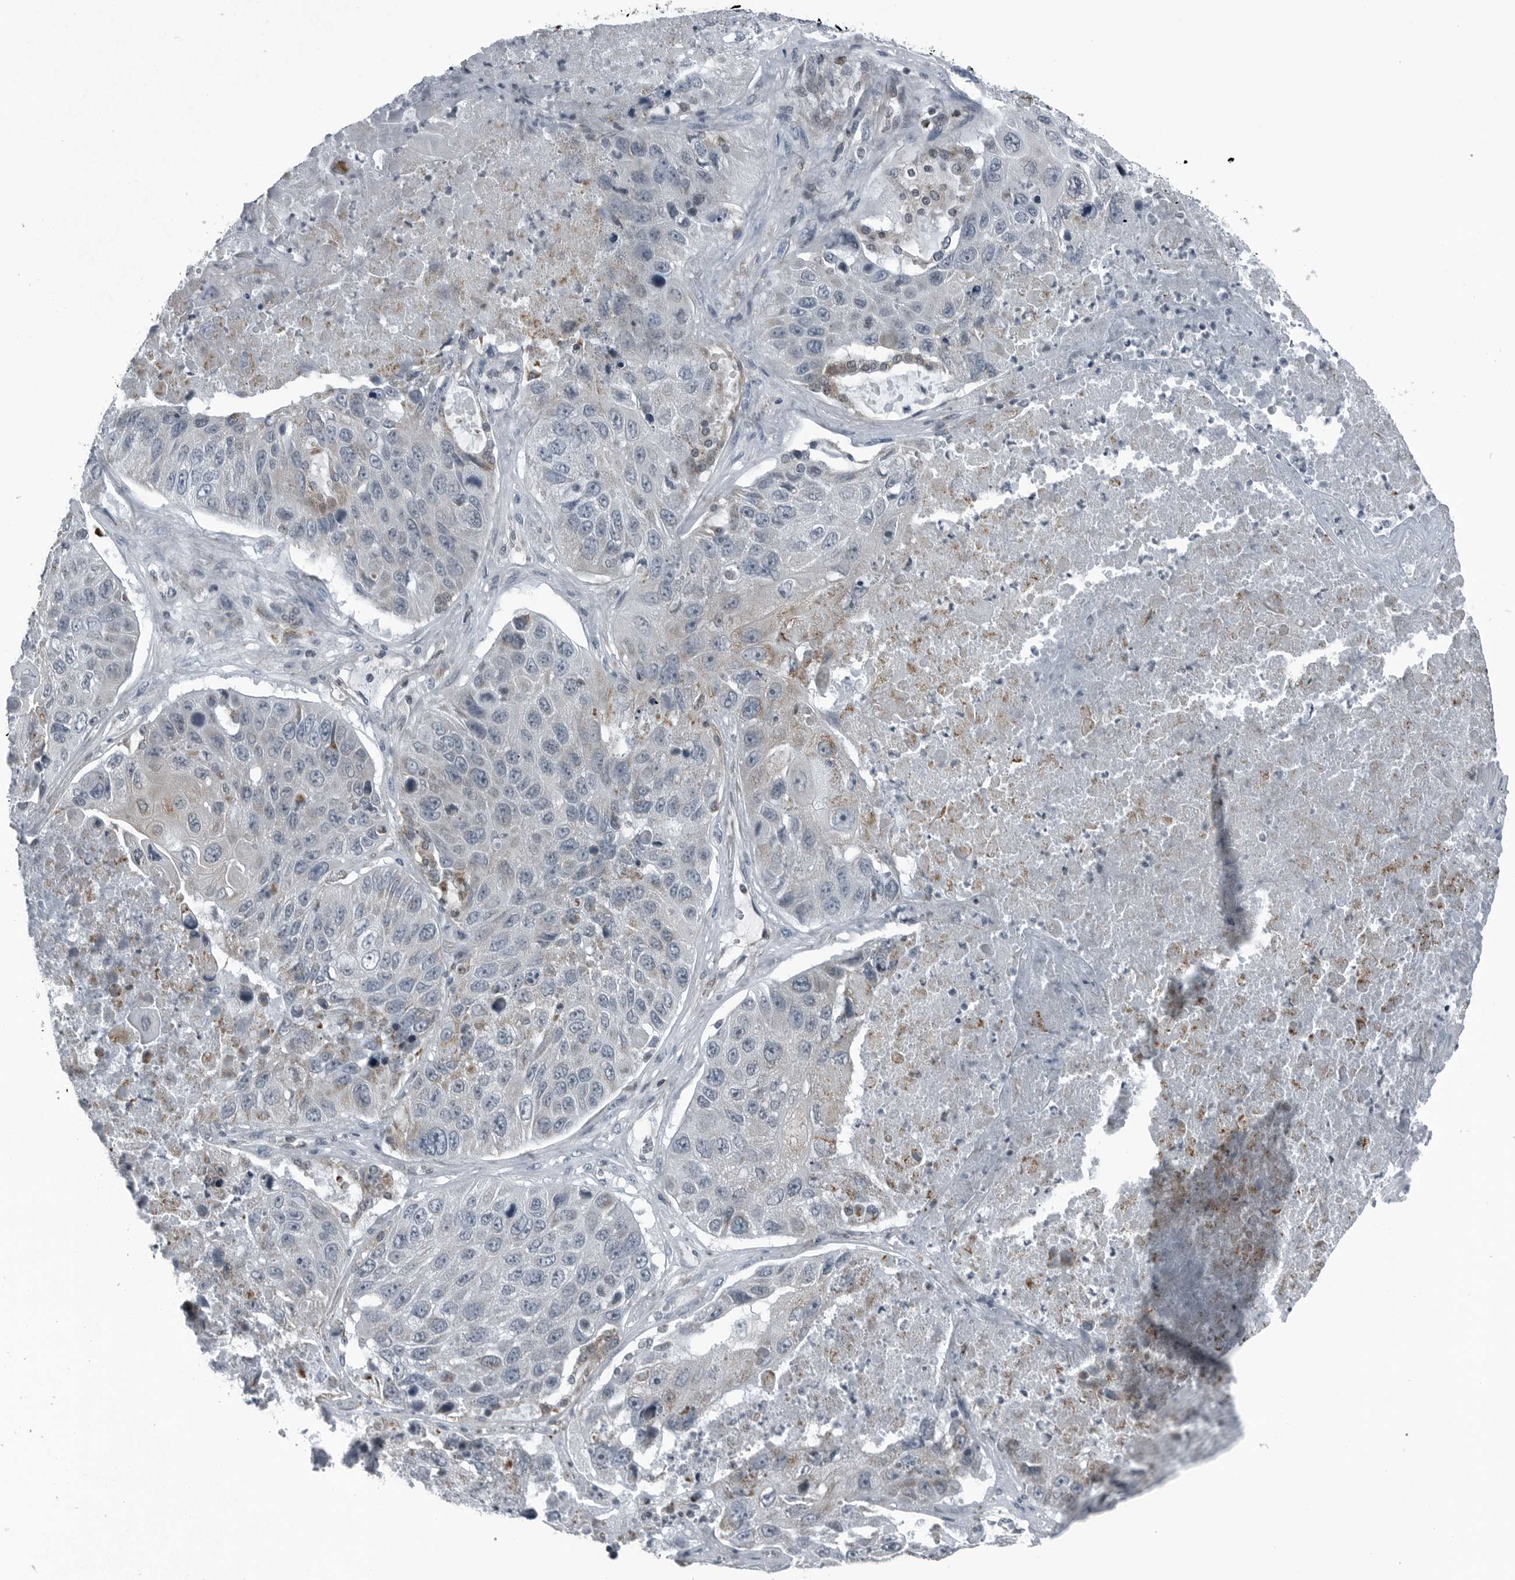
{"staining": {"intensity": "weak", "quantity": "<25%", "location": "cytoplasmic/membranous"}, "tissue": "lung cancer", "cell_type": "Tumor cells", "image_type": "cancer", "snomed": [{"axis": "morphology", "description": "Squamous cell carcinoma, NOS"}, {"axis": "topography", "description": "Lung"}], "caption": "This is an immunohistochemistry micrograph of human lung cancer. There is no expression in tumor cells.", "gene": "GAK", "patient": {"sex": "male", "age": 61}}